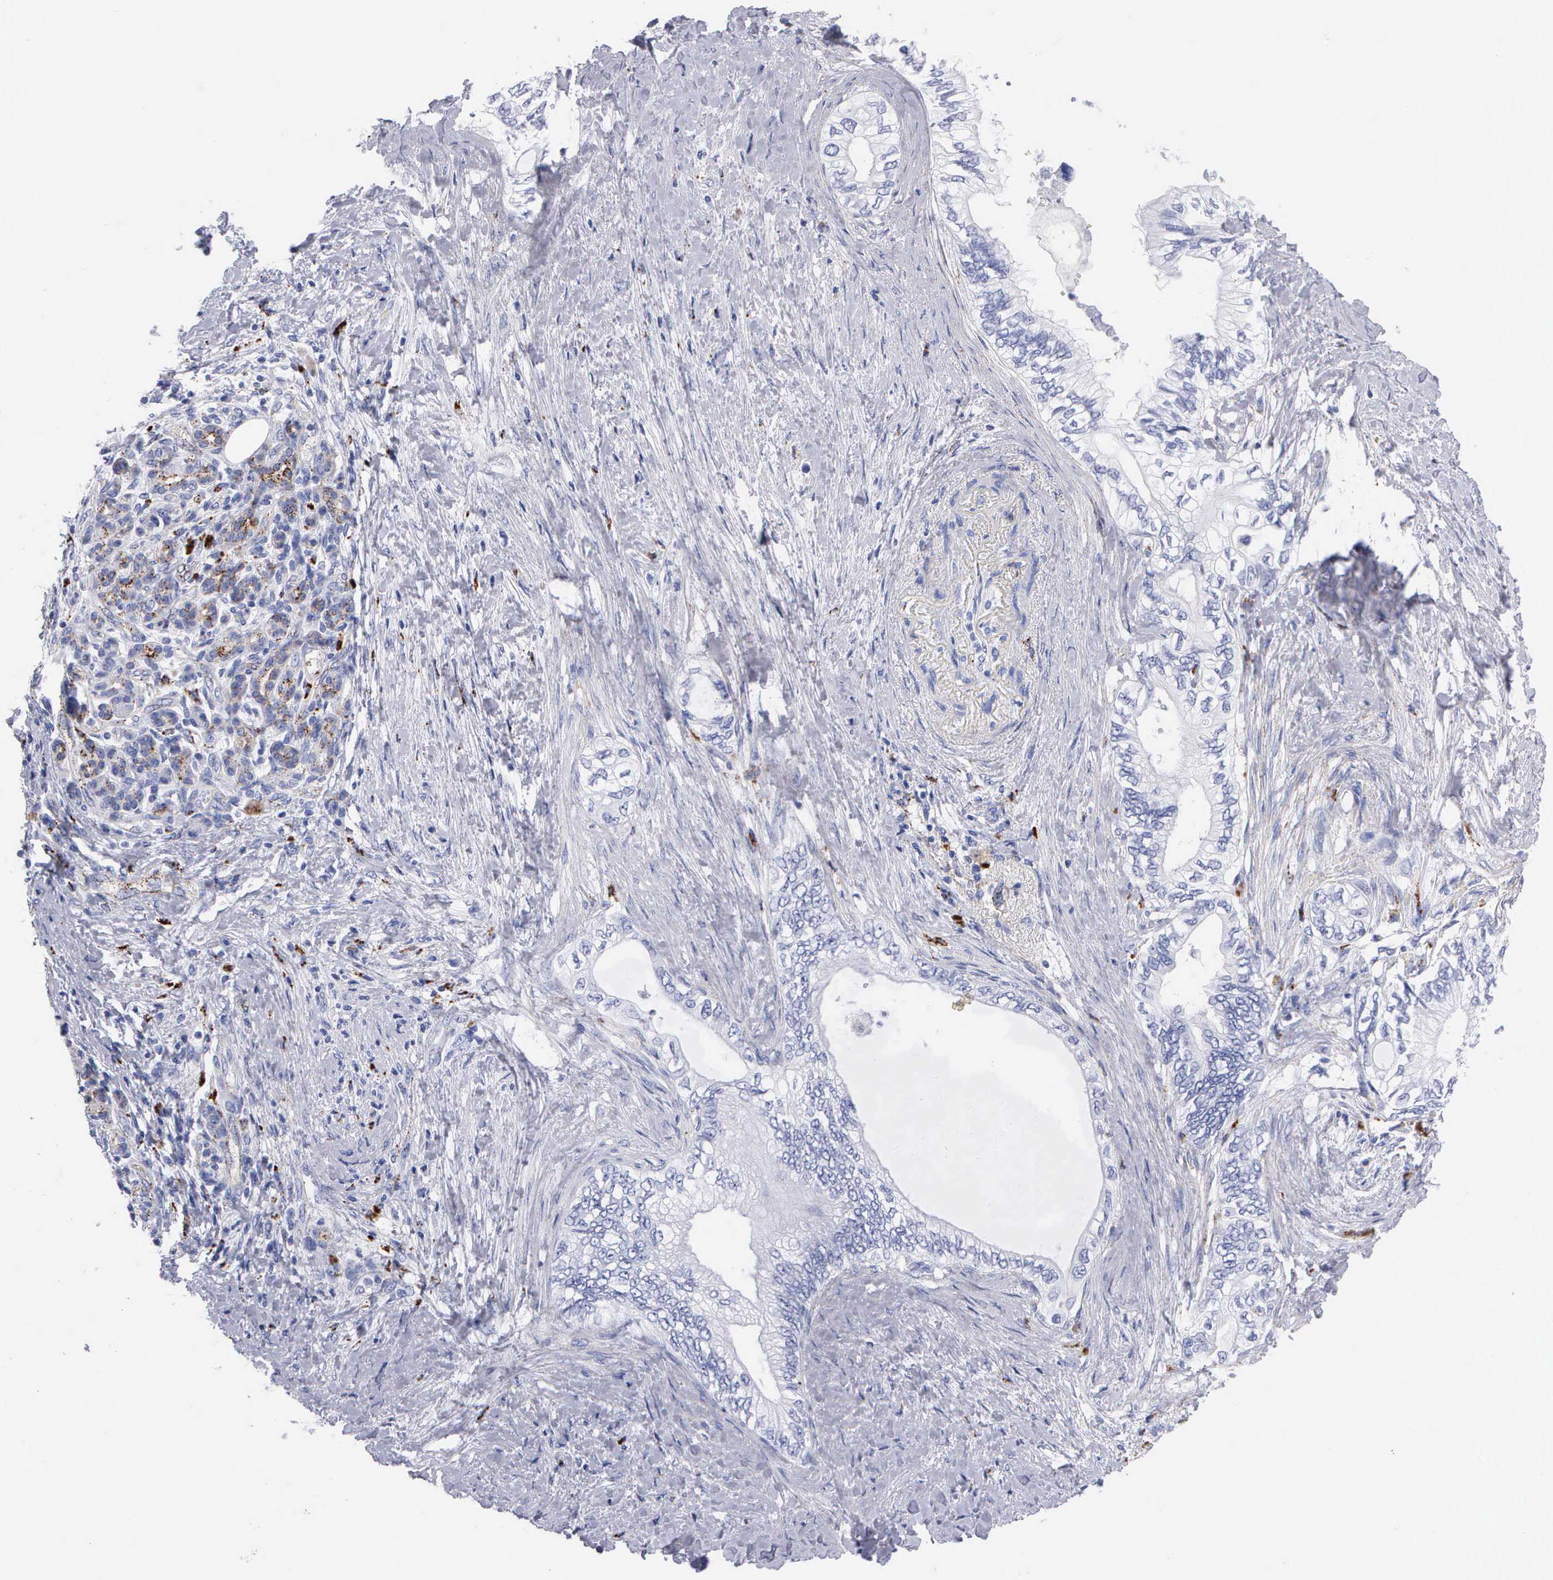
{"staining": {"intensity": "negative", "quantity": "none", "location": "none"}, "tissue": "pancreatic cancer", "cell_type": "Tumor cells", "image_type": "cancer", "snomed": [{"axis": "morphology", "description": "Adenocarcinoma, NOS"}, {"axis": "topography", "description": "Pancreas"}], "caption": "DAB immunohistochemical staining of pancreatic adenocarcinoma reveals no significant staining in tumor cells.", "gene": "CTSL", "patient": {"sex": "female", "age": 66}}